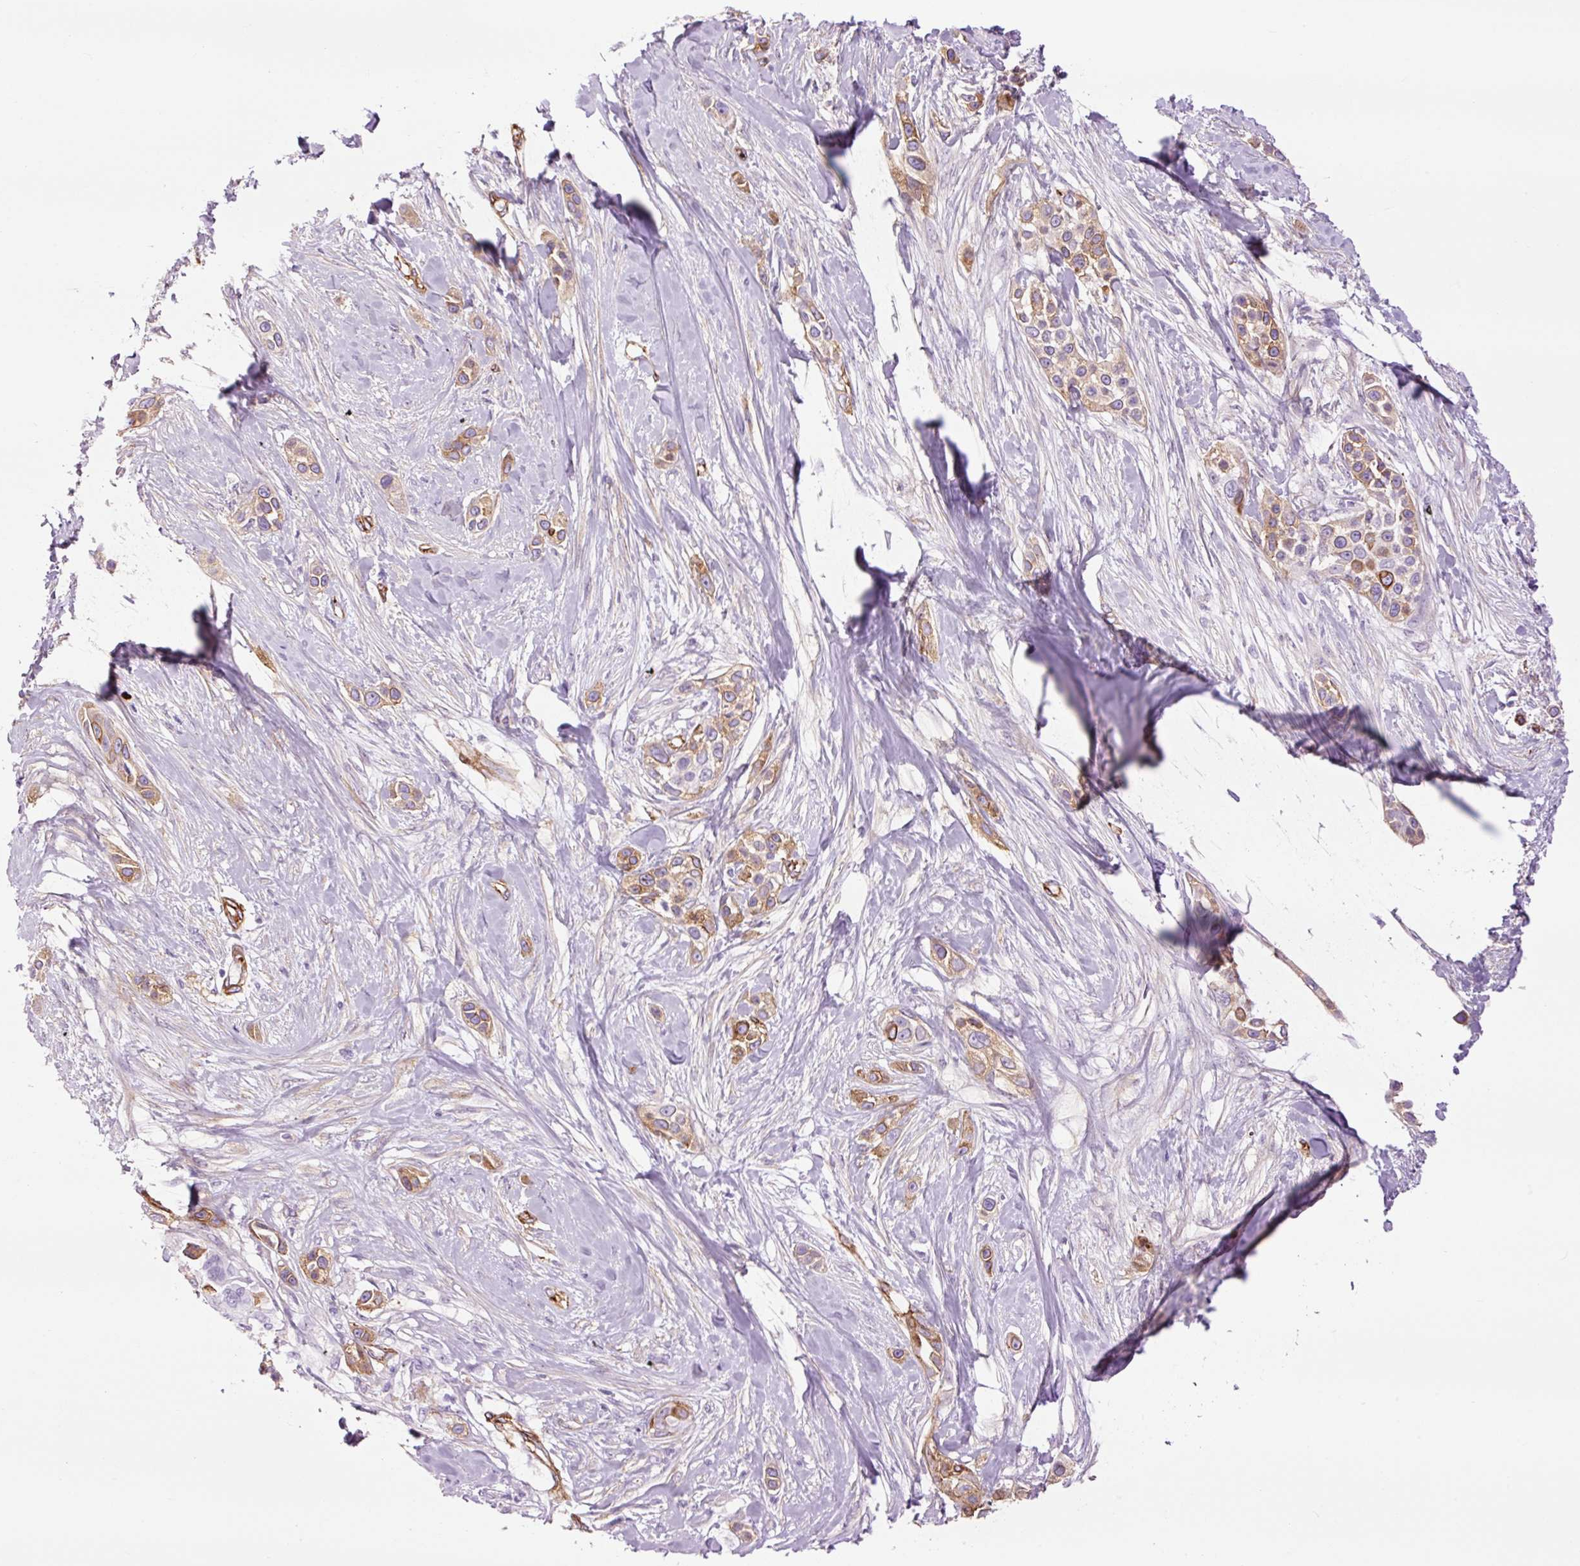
{"staining": {"intensity": "moderate", "quantity": ">75%", "location": "cytoplasmic/membranous"}, "tissue": "skin cancer", "cell_type": "Tumor cells", "image_type": "cancer", "snomed": [{"axis": "morphology", "description": "Squamous cell carcinoma, NOS"}, {"axis": "topography", "description": "Skin"}], "caption": "Immunohistochemical staining of human squamous cell carcinoma (skin) displays medium levels of moderate cytoplasmic/membranous protein staining in about >75% of tumor cells.", "gene": "CAV1", "patient": {"sex": "female", "age": 69}}